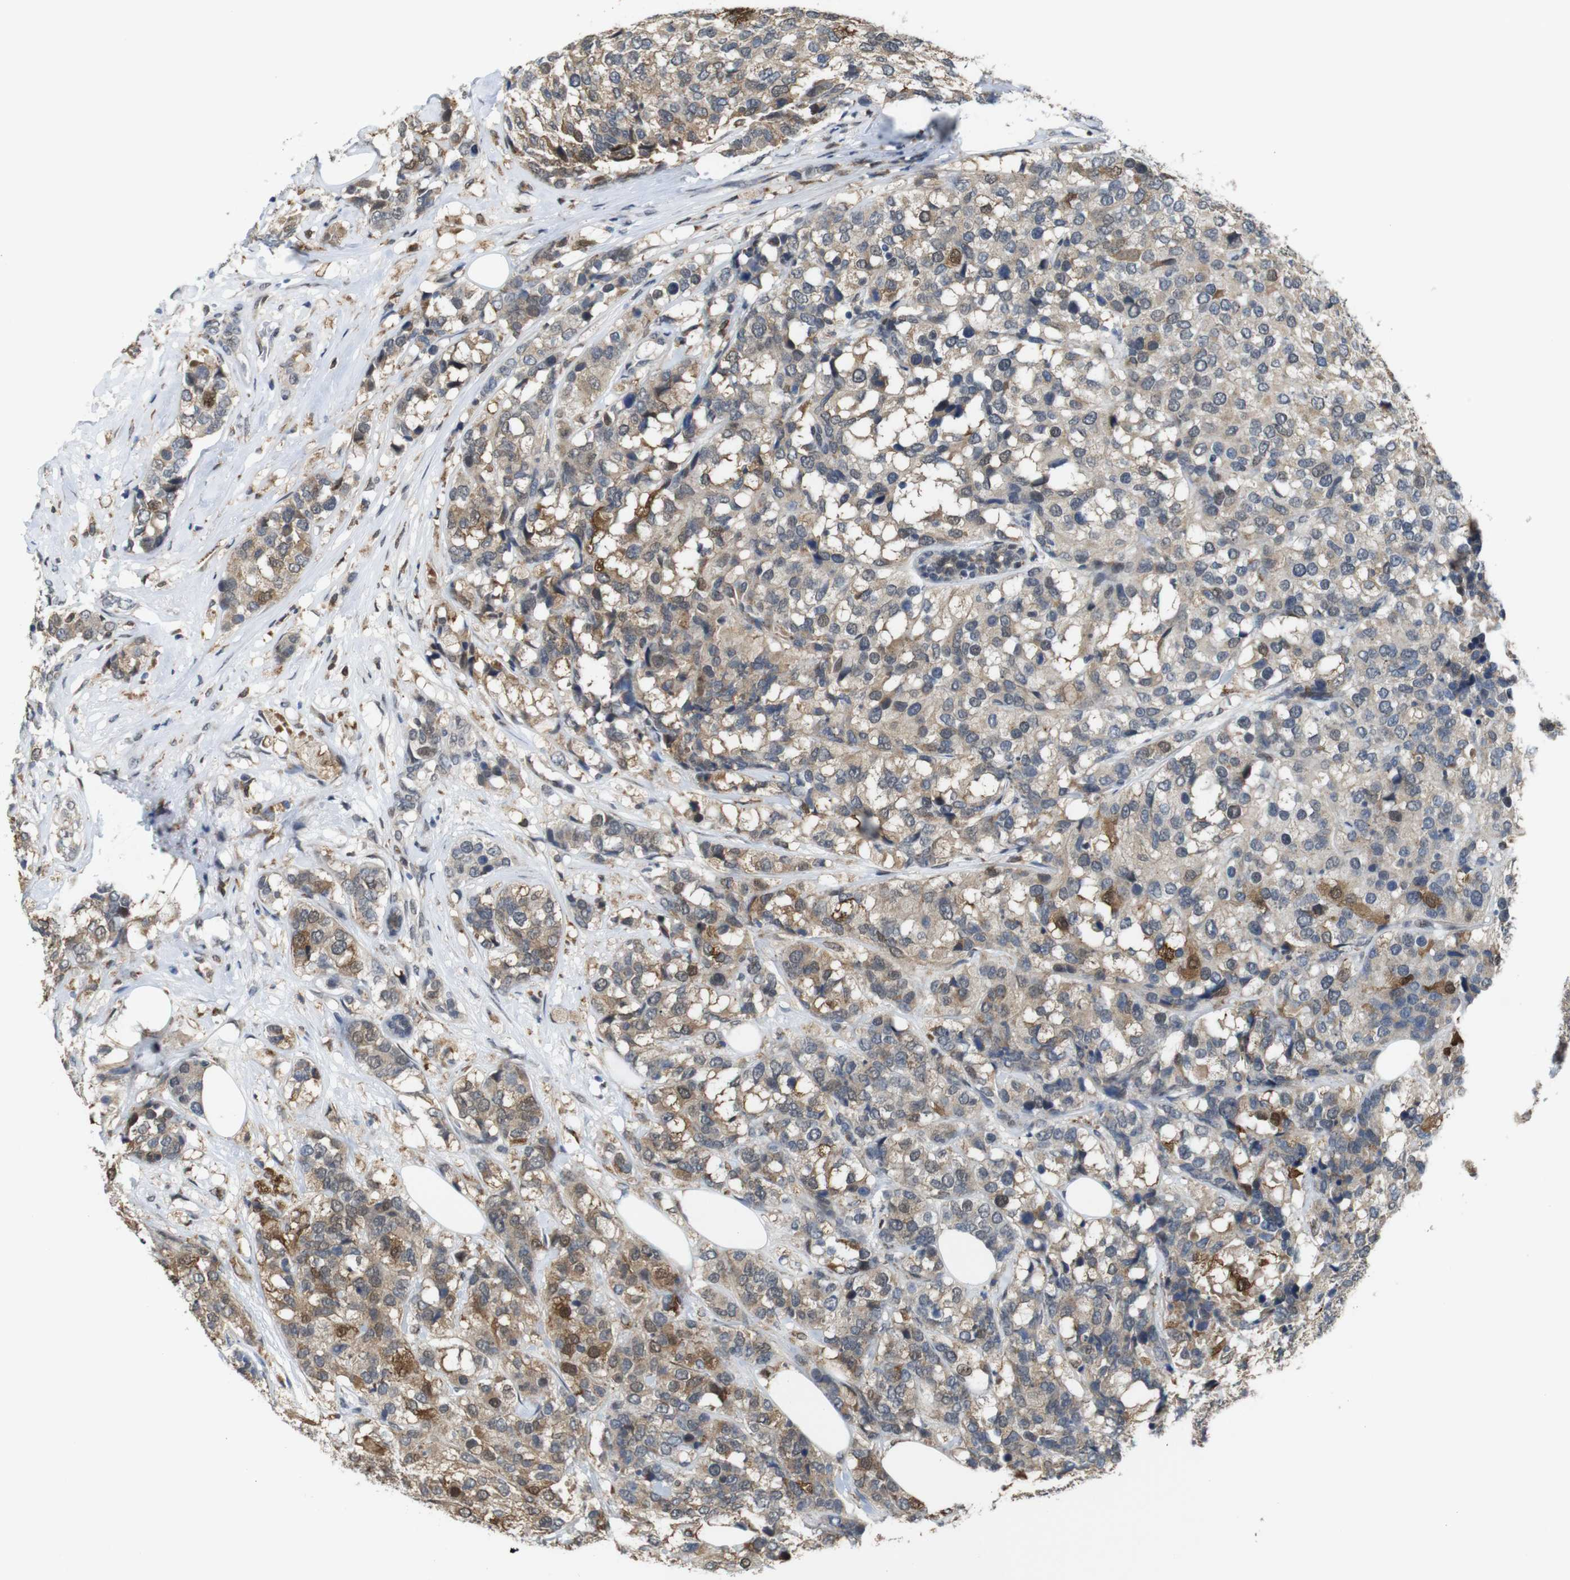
{"staining": {"intensity": "moderate", "quantity": ">75%", "location": "cytoplasmic/membranous,nuclear"}, "tissue": "breast cancer", "cell_type": "Tumor cells", "image_type": "cancer", "snomed": [{"axis": "morphology", "description": "Lobular carcinoma"}, {"axis": "topography", "description": "Breast"}], "caption": "There is medium levels of moderate cytoplasmic/membranous and nuclear positivity in tumor cells of breast cancer (lobular carcinoma), as demonstrated by immunohistochemical staining (brown color).", "gene": "PNMA8A", "patient": {"sex": "female", "age": 59}}